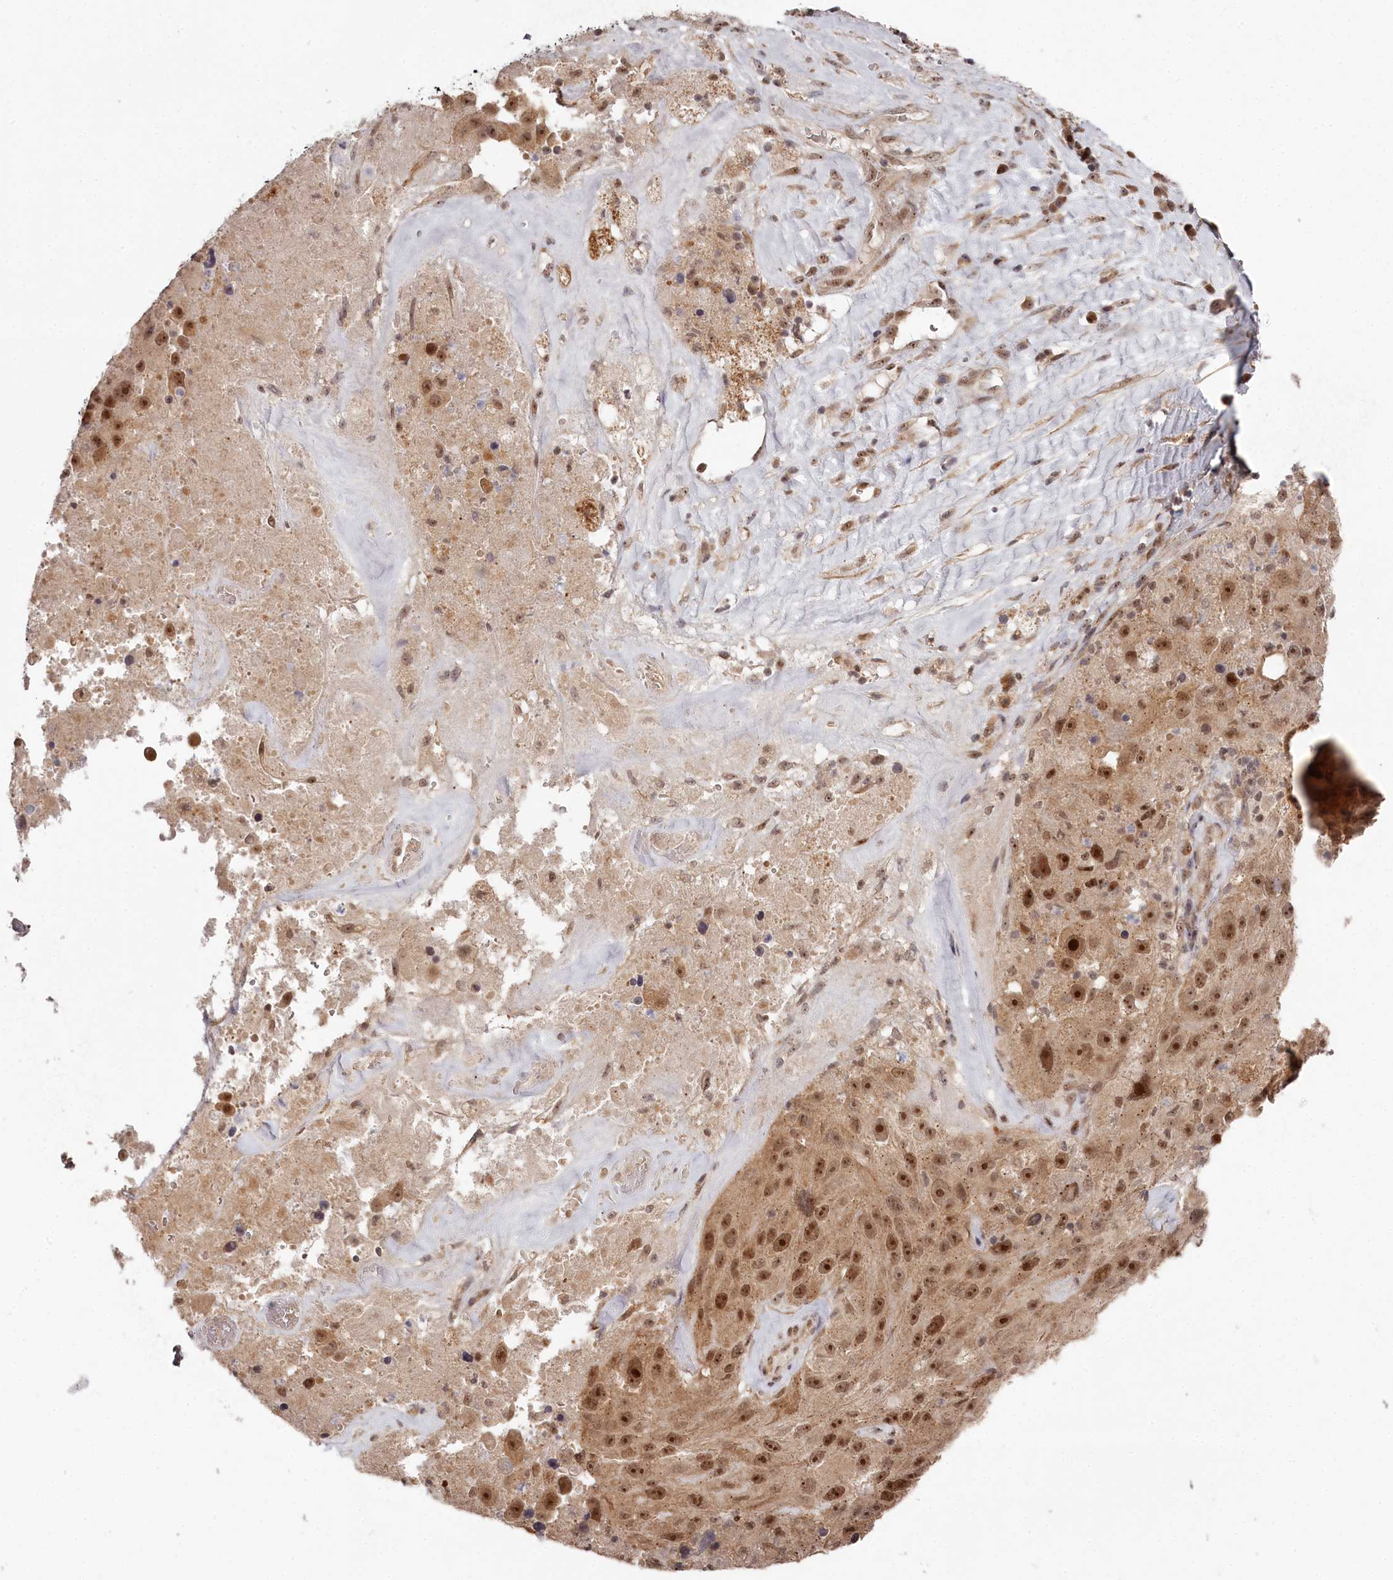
{"staining": {"intensity": "moderate", "quantity": ">75%", "location": "cytoplasmic/membranous,nuclear"}, "tissue": "melanoma", "cell_type": "Tumor cells", "image_type": "cancer", "snomed": [{"axis": "morphology", "description": "Malignant melanoma, Metastatic site"}, {"axis": "topography", "description": "Lymph node"}], "caption": "This is an image of IHC staining of malignant melanoma (metastatic site), which shows moderate staining in the cytoplasmic/membranous and nuclear of tumor cells.", "gene": "EXOSC1", "patient": {"sex": "male", "age": 62}}